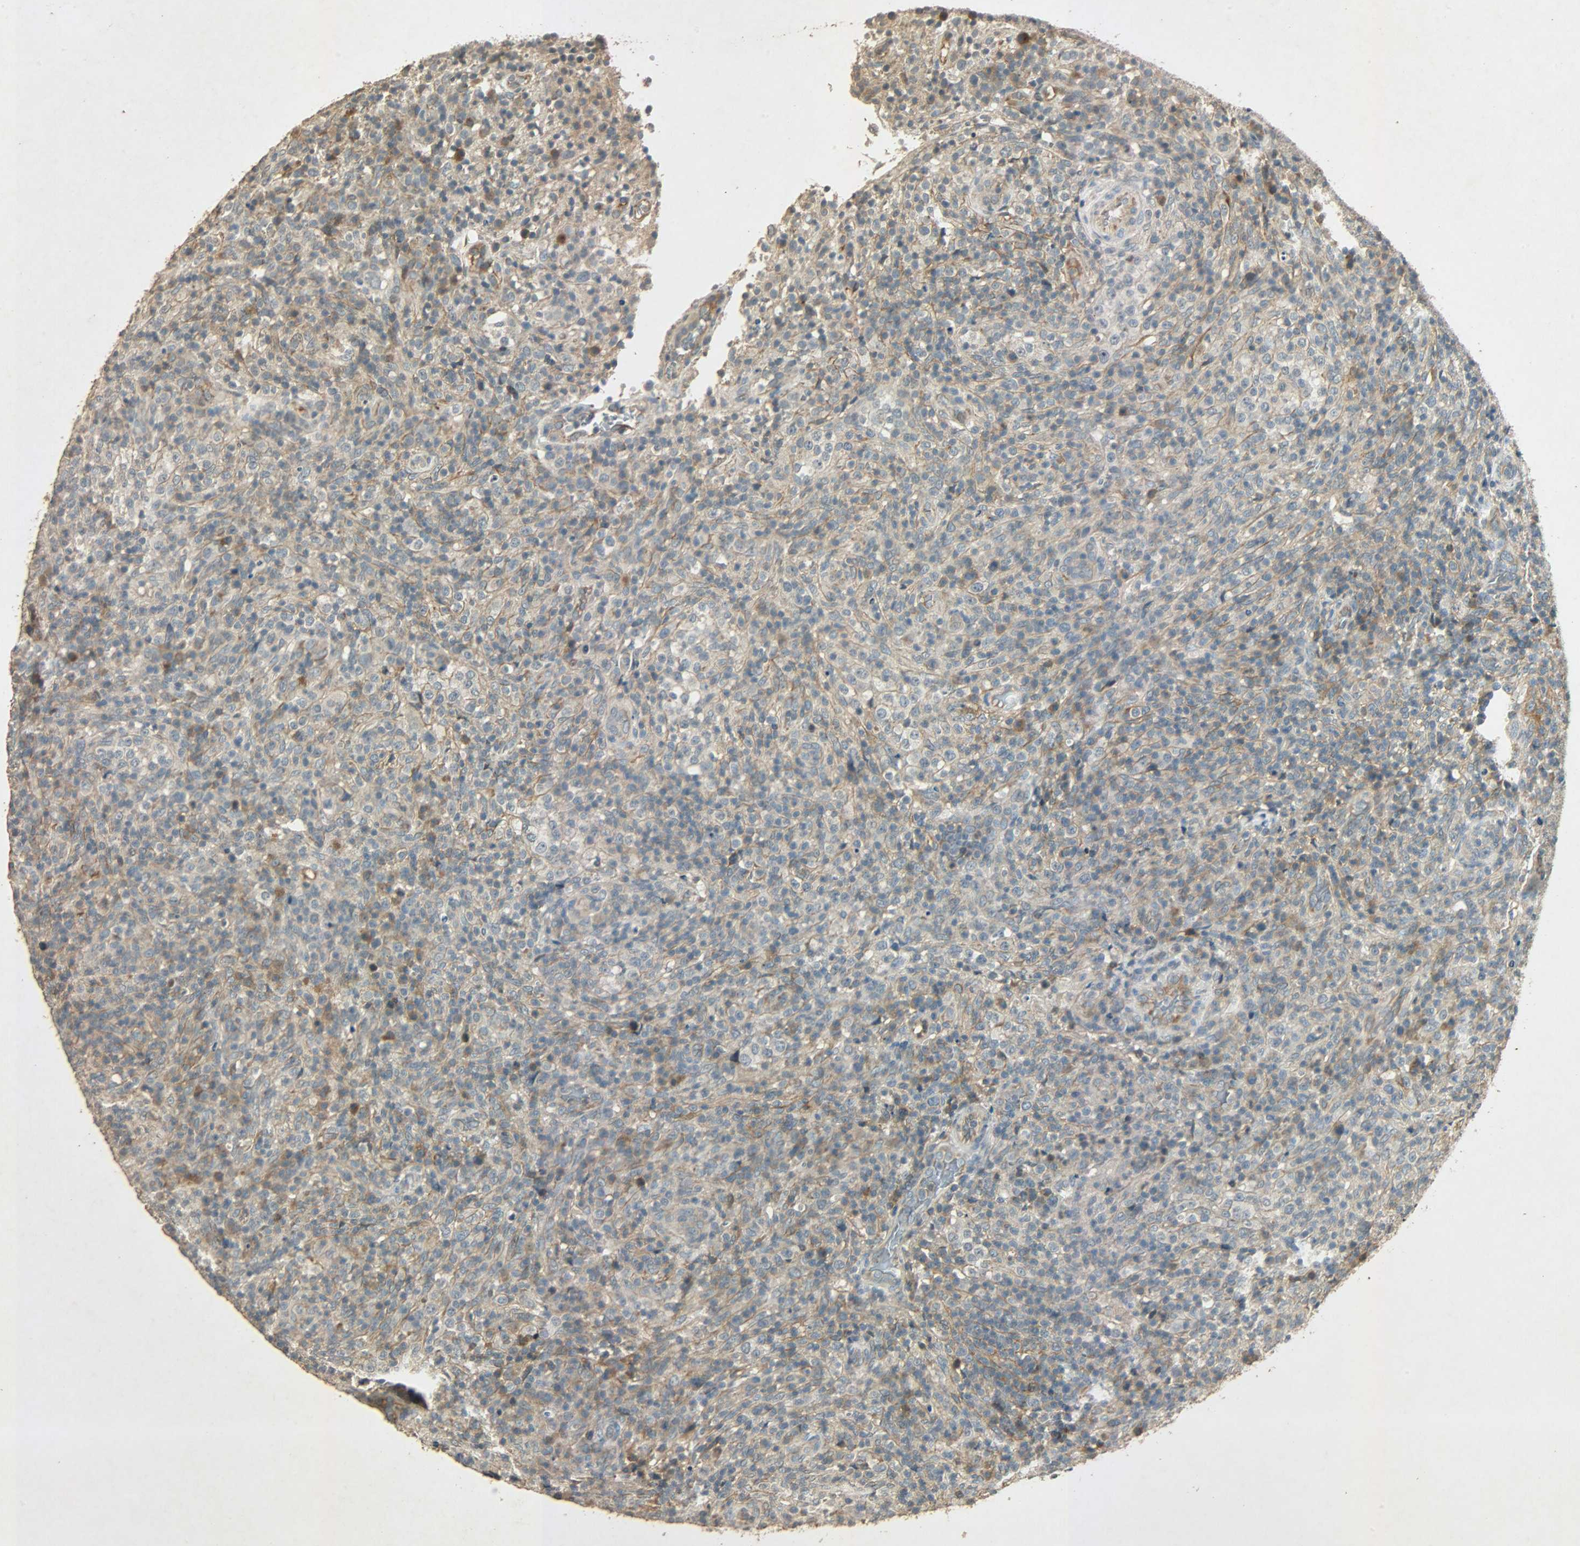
{"staining": {"intensity": "moderate", "quantity": ">75%", "location": "cytoplasmic/membranous"}, "tissue": "lymphoma", "cell_type": "Tumor cells", "image_type": "cancer", "snomed": [{"axis": "morphology", "description": "Malignant lymphoma, non-Hodgkin's type, High grade"}, {"axis": "topography", "description": "Lymph node"}], "caption": "High-grade malignant lymphoma, non-Hodgkin's type tissue reveals moderate cytoplasmic/membranous positivity in approximately >75% of tumor cells, visualized by immunohistochemistry. (DAB (3,3'-diaminobenzidine) IHC, brown staining for protein, blue staining for nuclei).", "gene": "ATP2B1", "patient": {"sex": "female", "age": 76}}